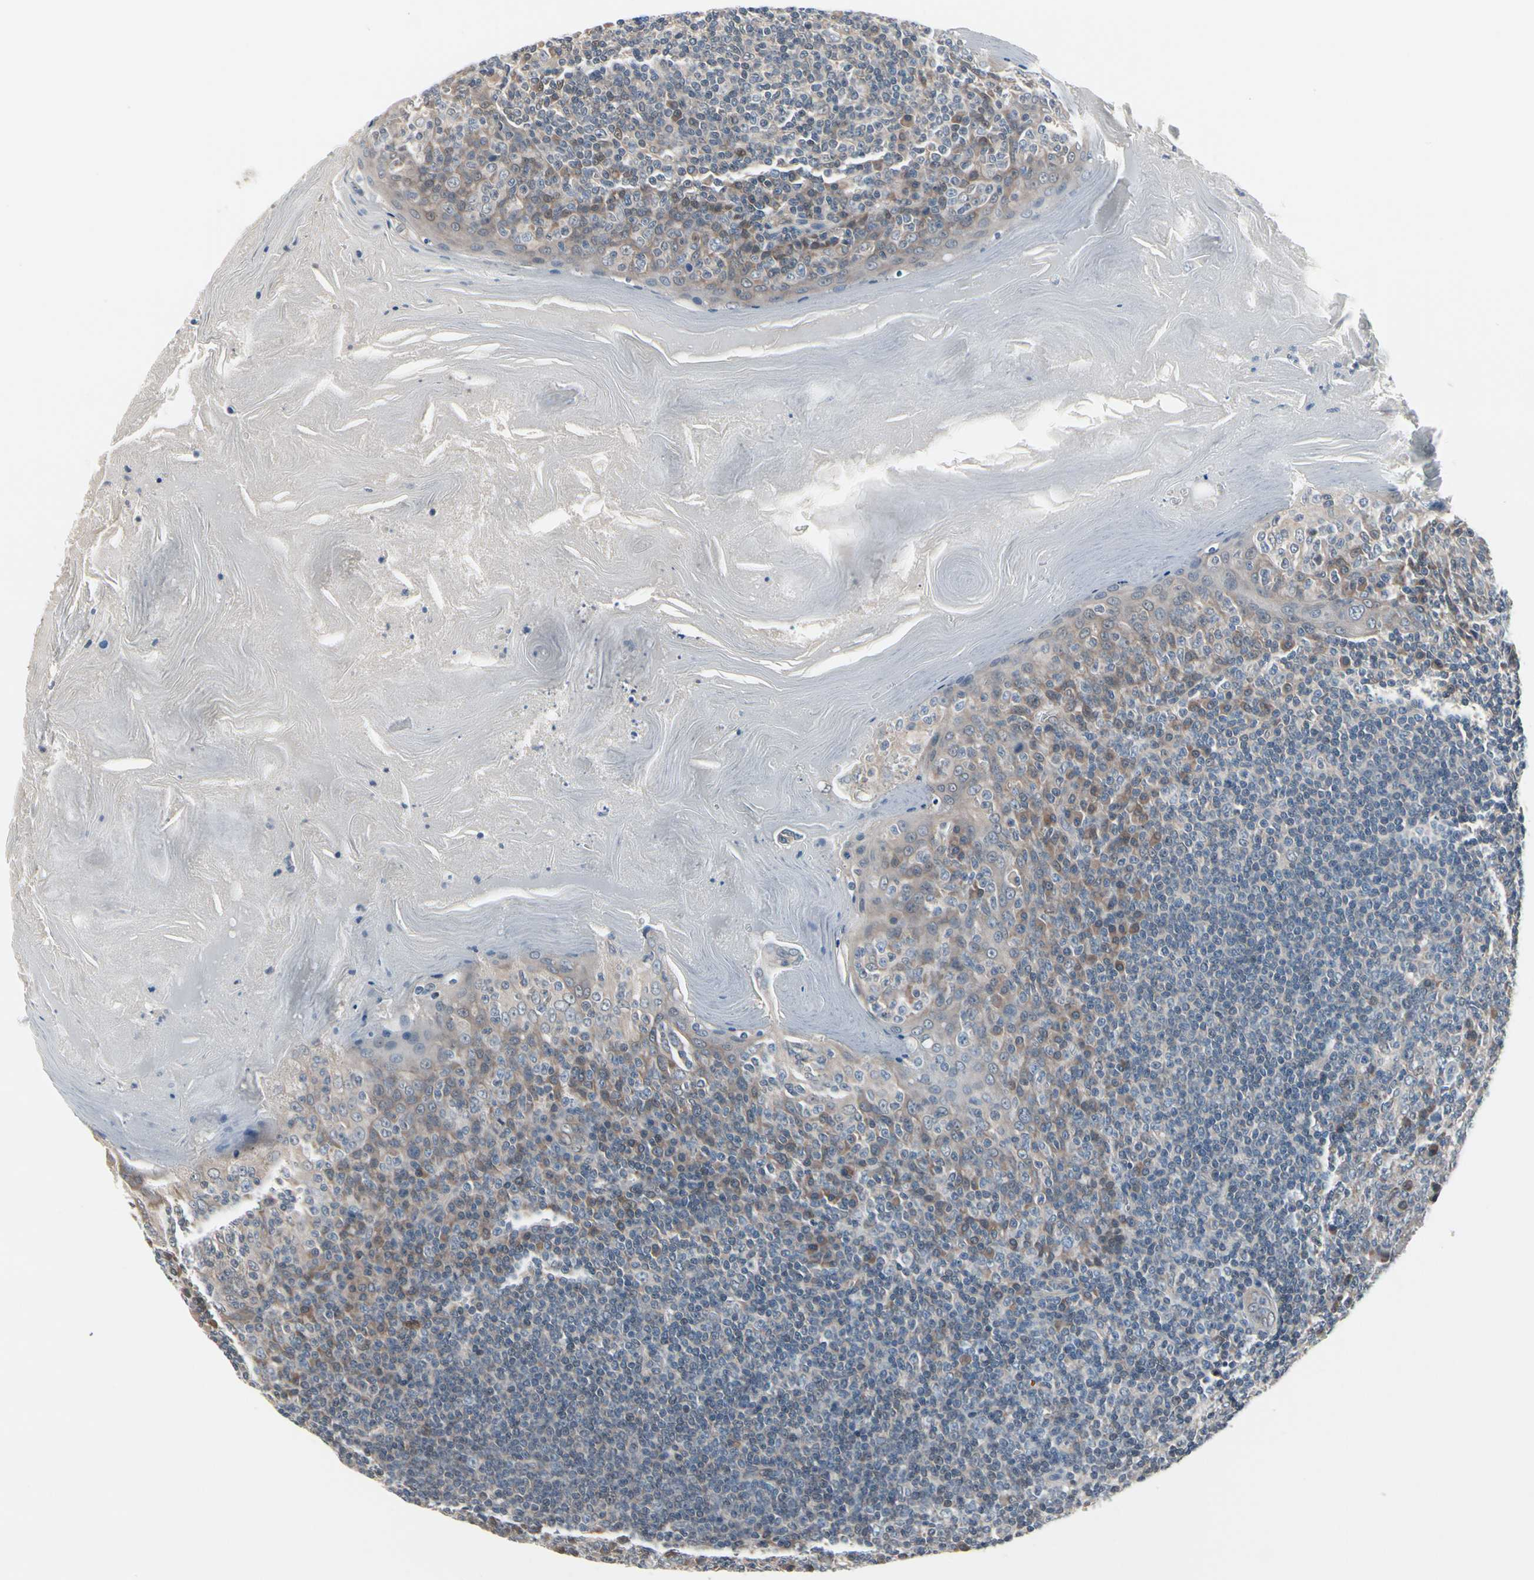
{"staining": {"intensity": "moderate", "quantity": "<25%", "location": "cytoplasmic/membranous"}, "tissue": "tonsil", "cell_type": "Non-germinal center cells", "image_type": "normal", "snomed": [{"axis": "morphology", "description": "Normal tissue, NOS"}, {"axis": "topography", "description": "Tonsil"}], "caption": "DAB immunohistochemical staining of normal tonsil reveals moderate cytoplasmic/membranous protein staining in approximately <25% of non-germinal center cells.", "gene": "PRDX6", "patient": {"sex": "male", "age": 31}}